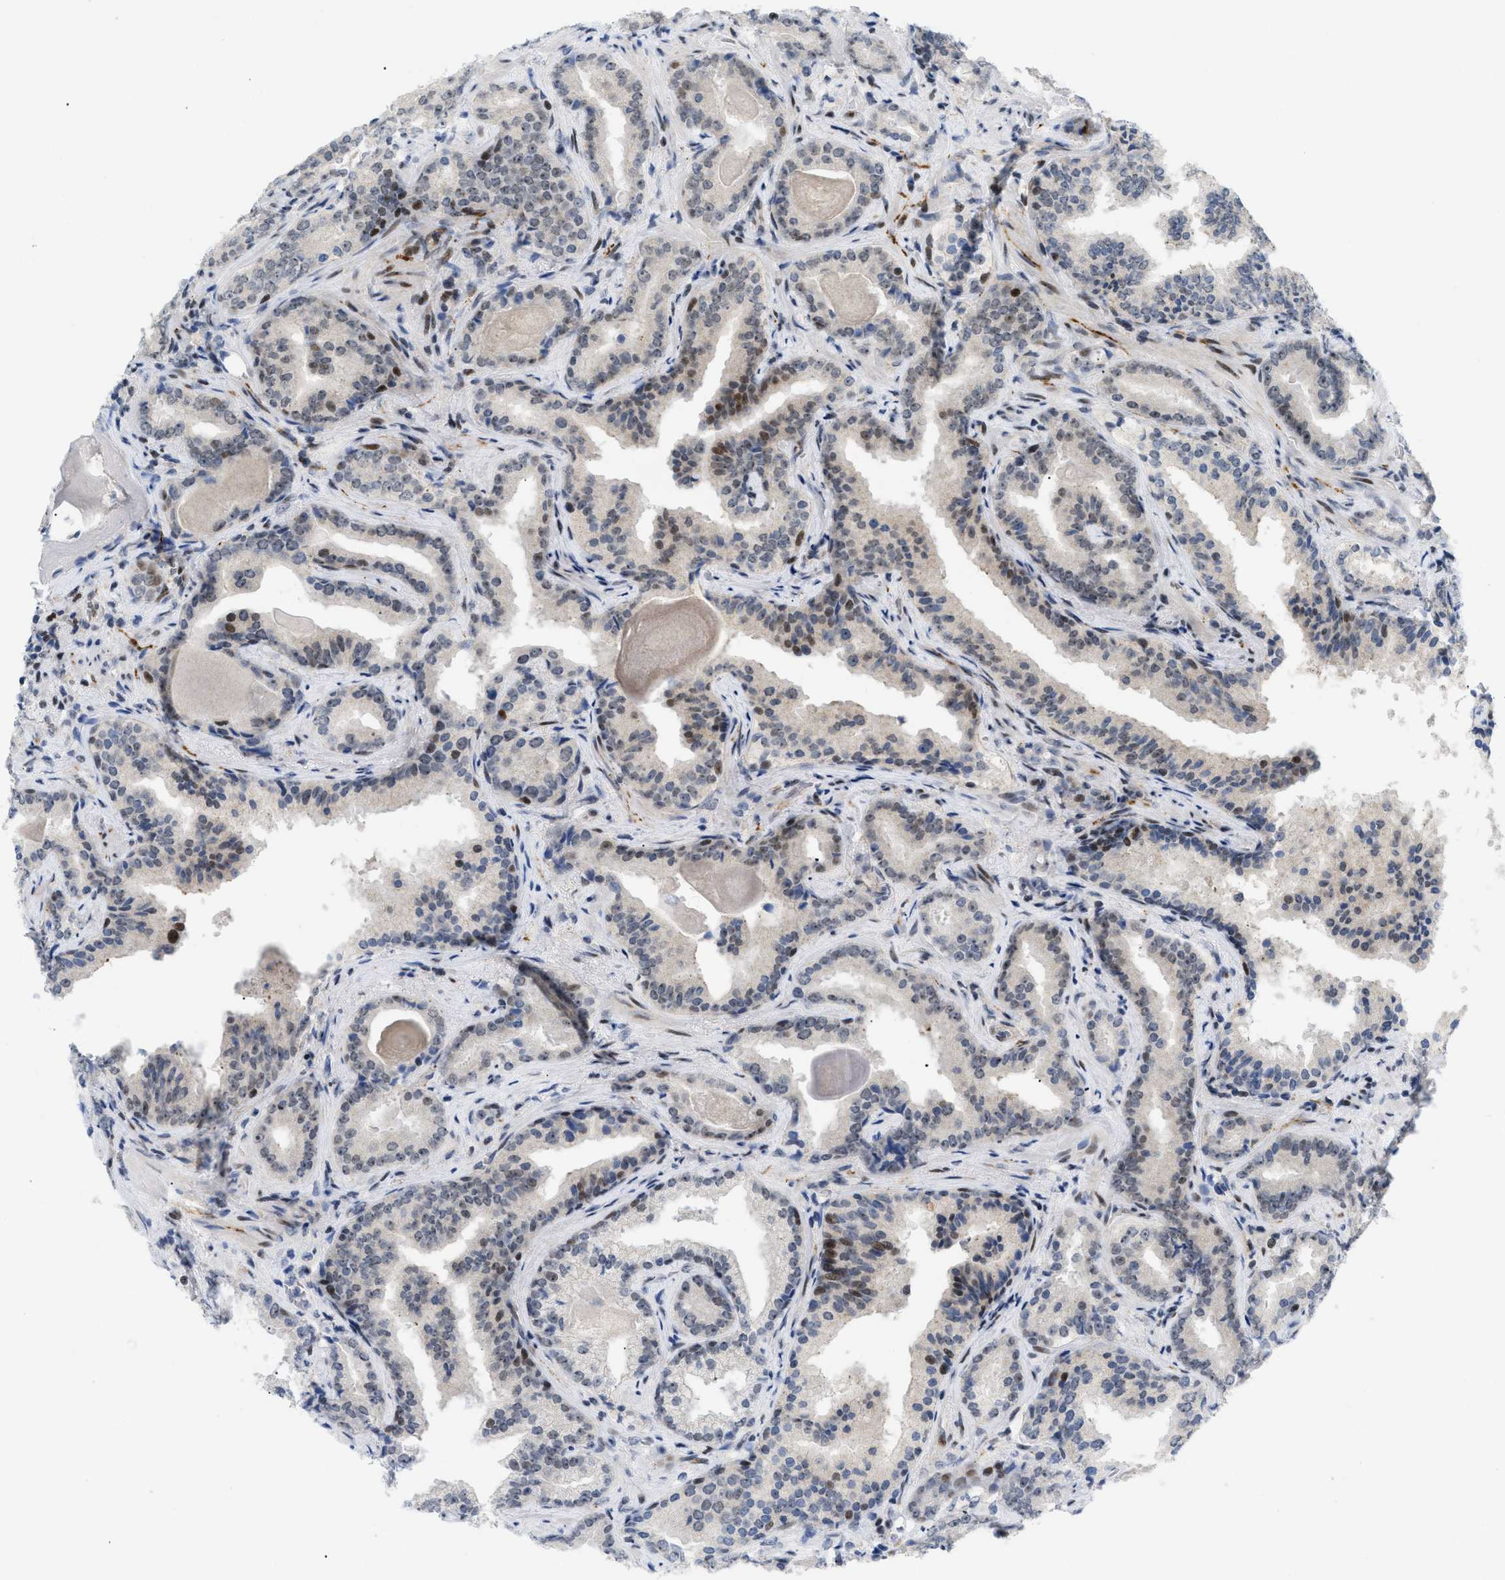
{"staining": {"intensity": "moderate", "quantity": "25%-75%", "location": "nuclear"}, "tissue": "prostate cancer", "cell_type": "Tumor cells", "image_type": "cancer", "snomed": [{"axis": "morphology", "description": "Adenocarcinoma, Low grade"}, {"axis": "topography", "description": "Prostate"}], "caption": "Tumor cells show medium levels of moderate nuclear positivity in approximately 25%-75% of cells in human prostate cancer (low-grade adenocarcinoma). (IHC, brightfield microscopy, high magnification).", "gene": "MED1", "patient": {"sex": "male", "age": 60}}